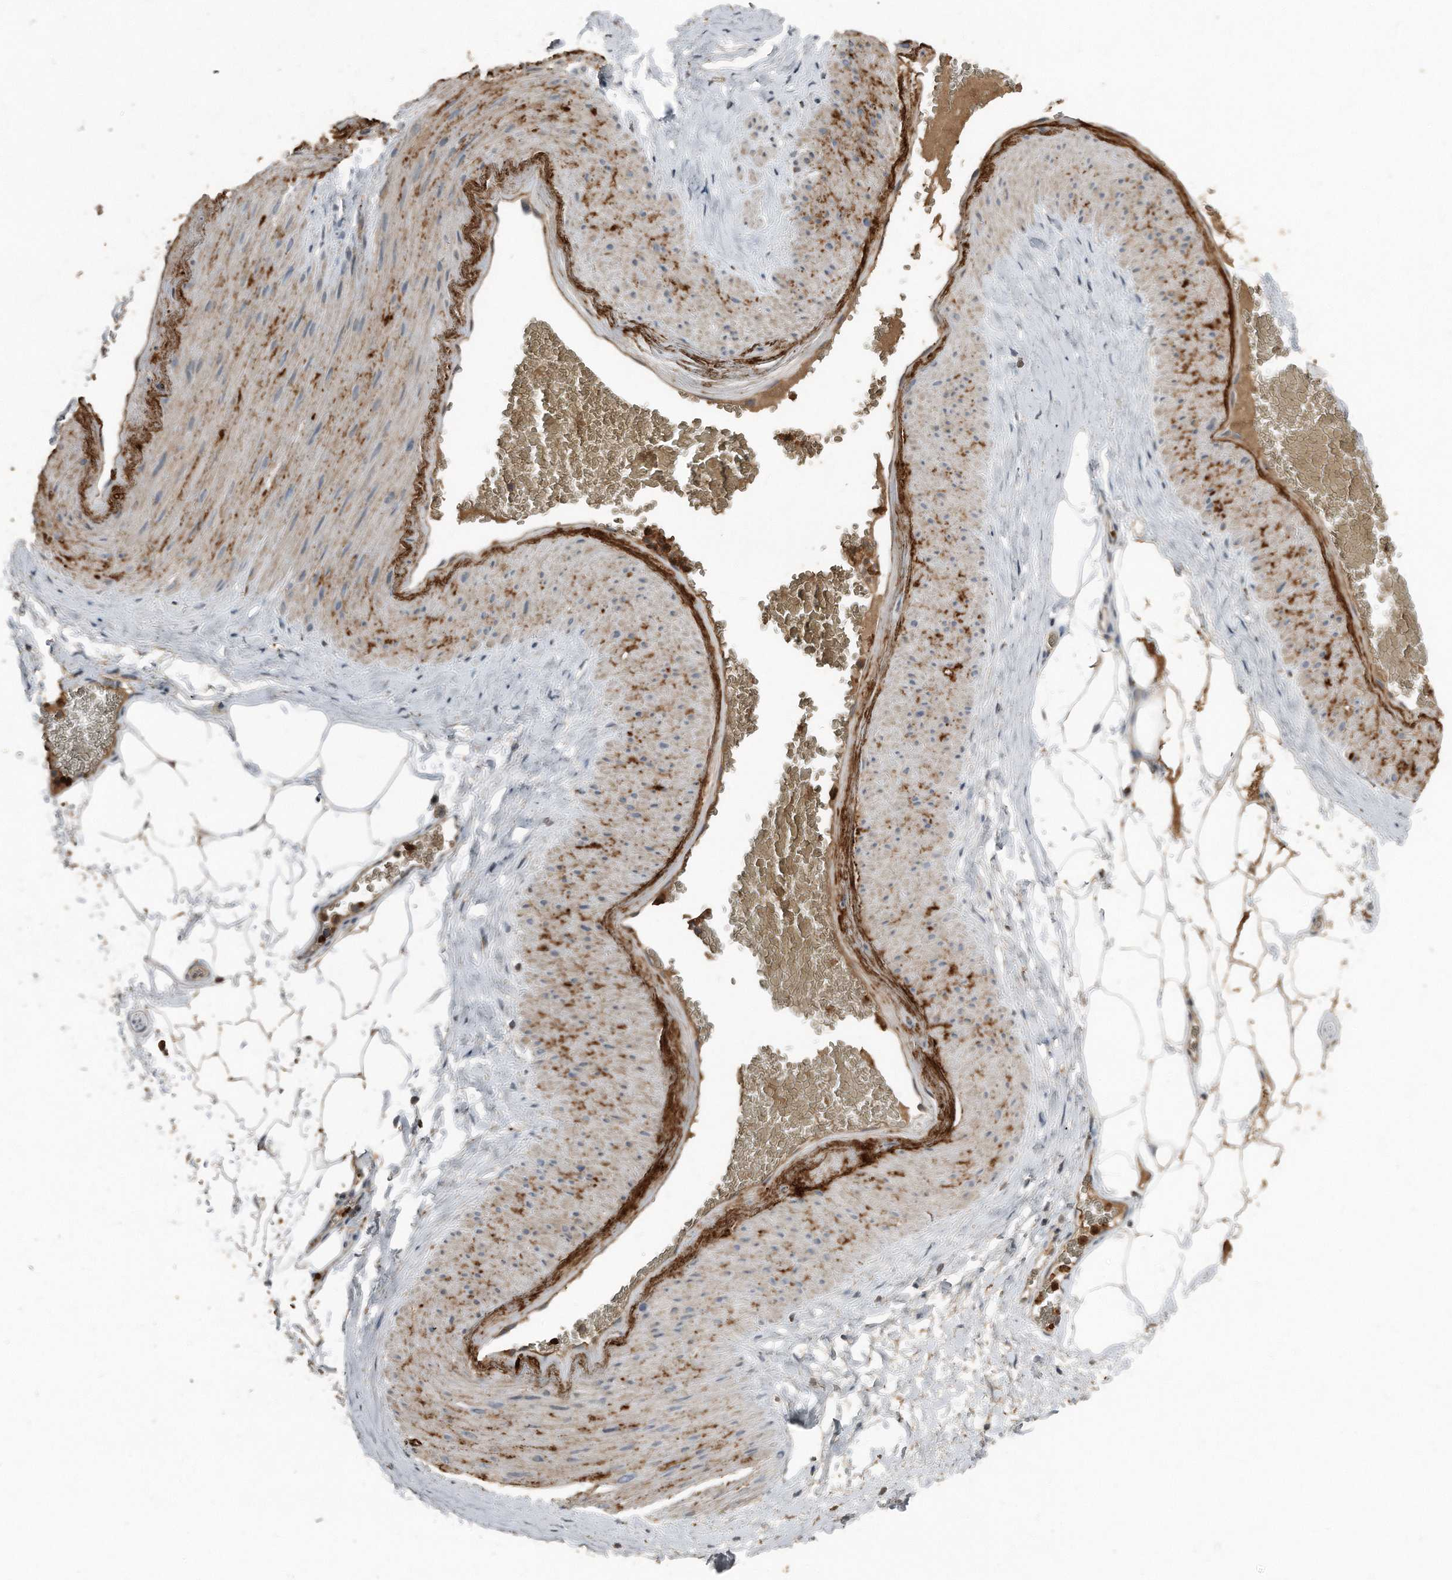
{"staining": {"intensity": "negative", "quantity": "none", "location": "none"}, "tissue": "adipose tissue", "cell_type": "Adipocytes", "image_type": "normal", "snomed": [{"axis": "morphology", "description": "Normal tissue, NOS"}, {"axis": "morphology", "description": "Adenocarcinoma, Low grade"}, {"axis": "topography", "description": "Prostate"}, {"axis": "topography", "description": "Peripheral nerve tissue"}], "caption": "Immunohistochemistry of normal adipose tissue shows no expression in adipocytes. (DAB (3,3'-diaminobenzidine) immunohistochemistry (IHC) visualized using brightfield microscopy, high magnification).", "gene": "C9", "patient": {"sex": "male", "age": 63}}